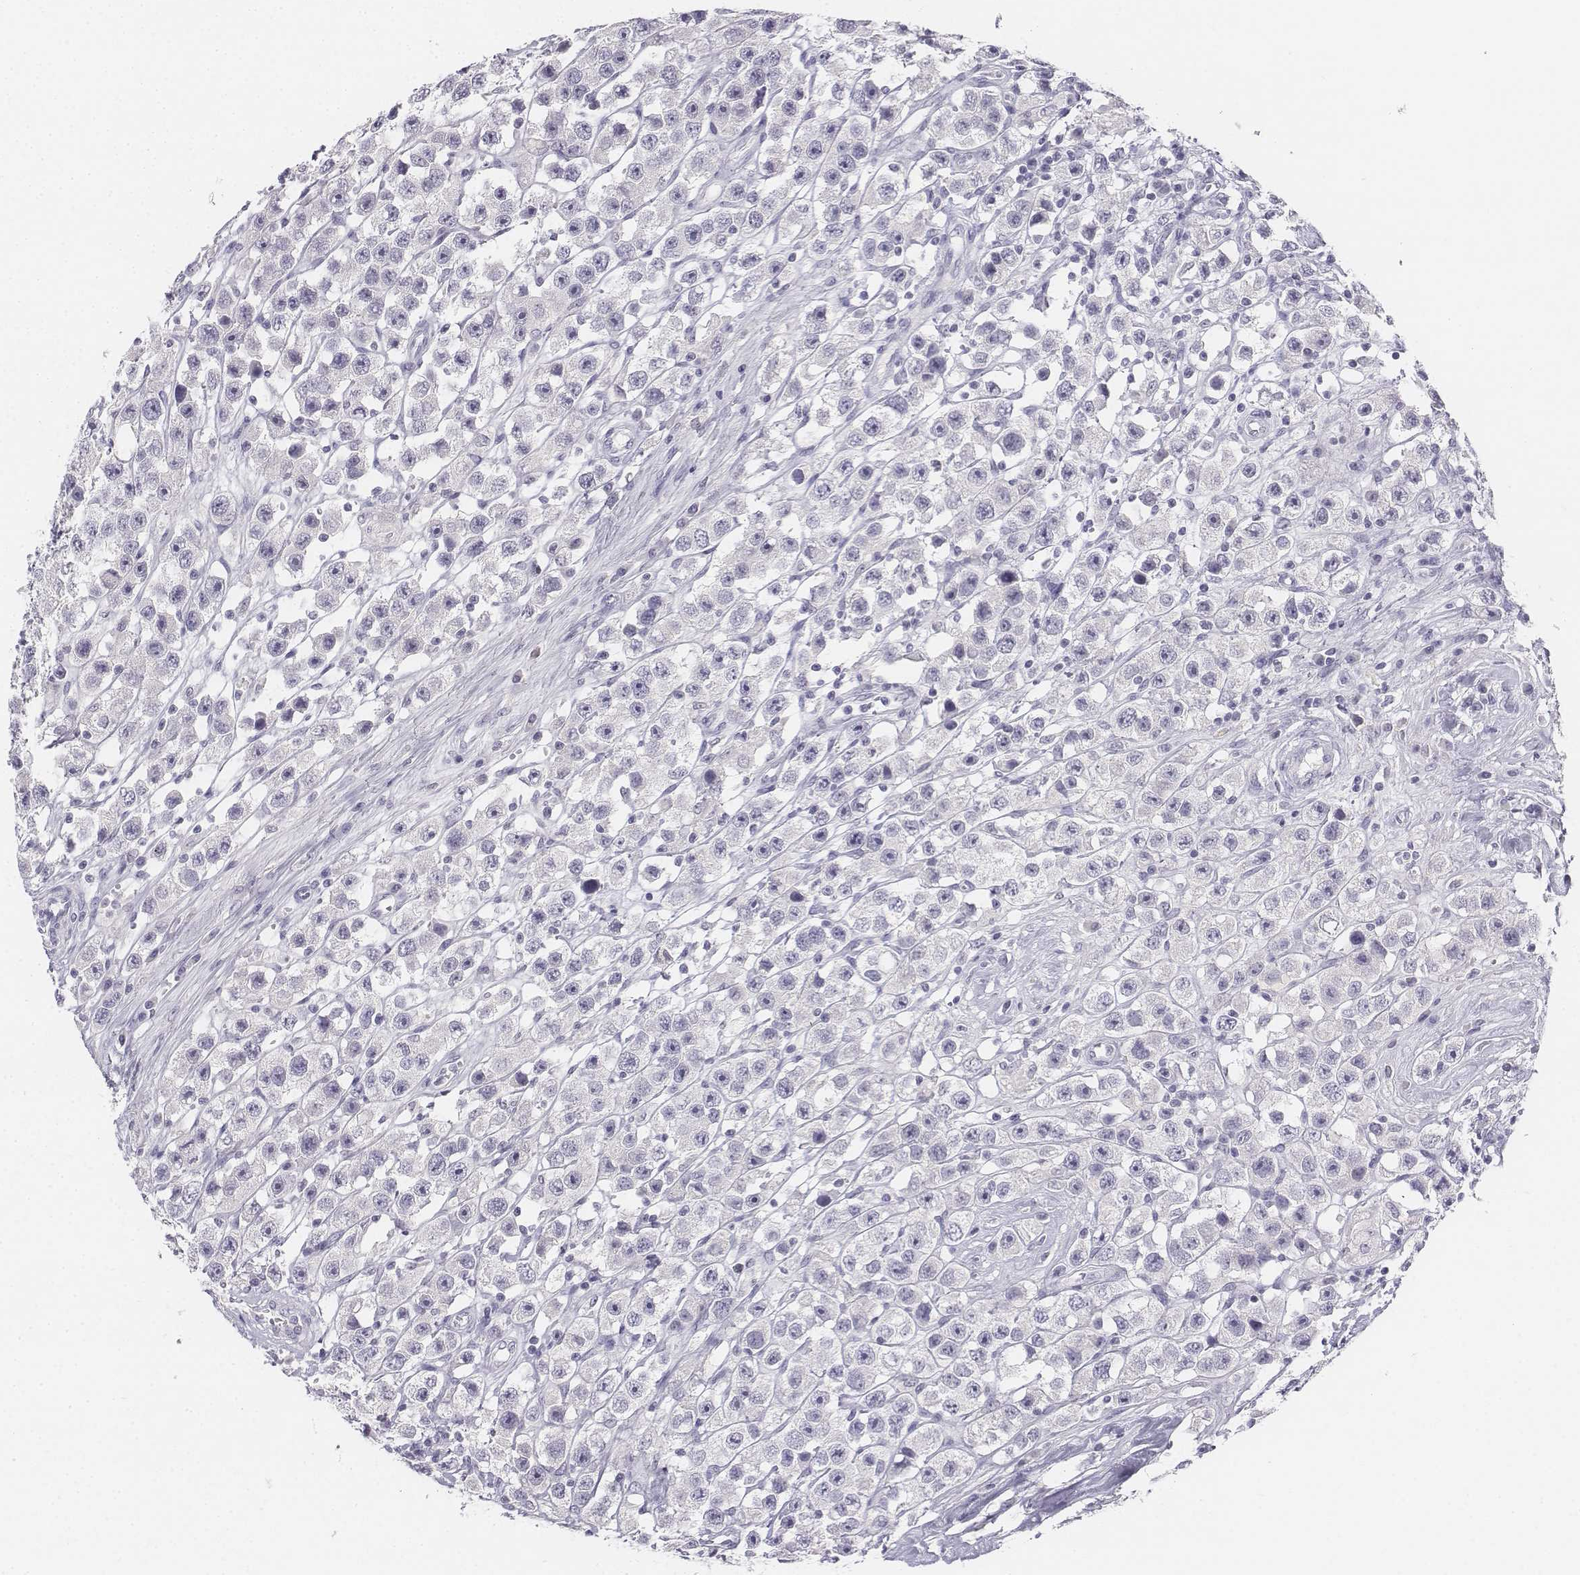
{"staining": {"intensity": "negative", "quantity": "none", "location": "none"}, "tissue": "testis cancer", "cell_type": "Tumor cells", "image_type": "cancer", "snomed": [{"axis": "morphology", "description": "Seminoma, NOS"}, {"axis": "topography", "description": "Testis"}], "caption": "Tumor cells are negative for brown protein staining in testis cancer.", "gene": "UCN2", "patient": {"sex": "male", "age": 45}}